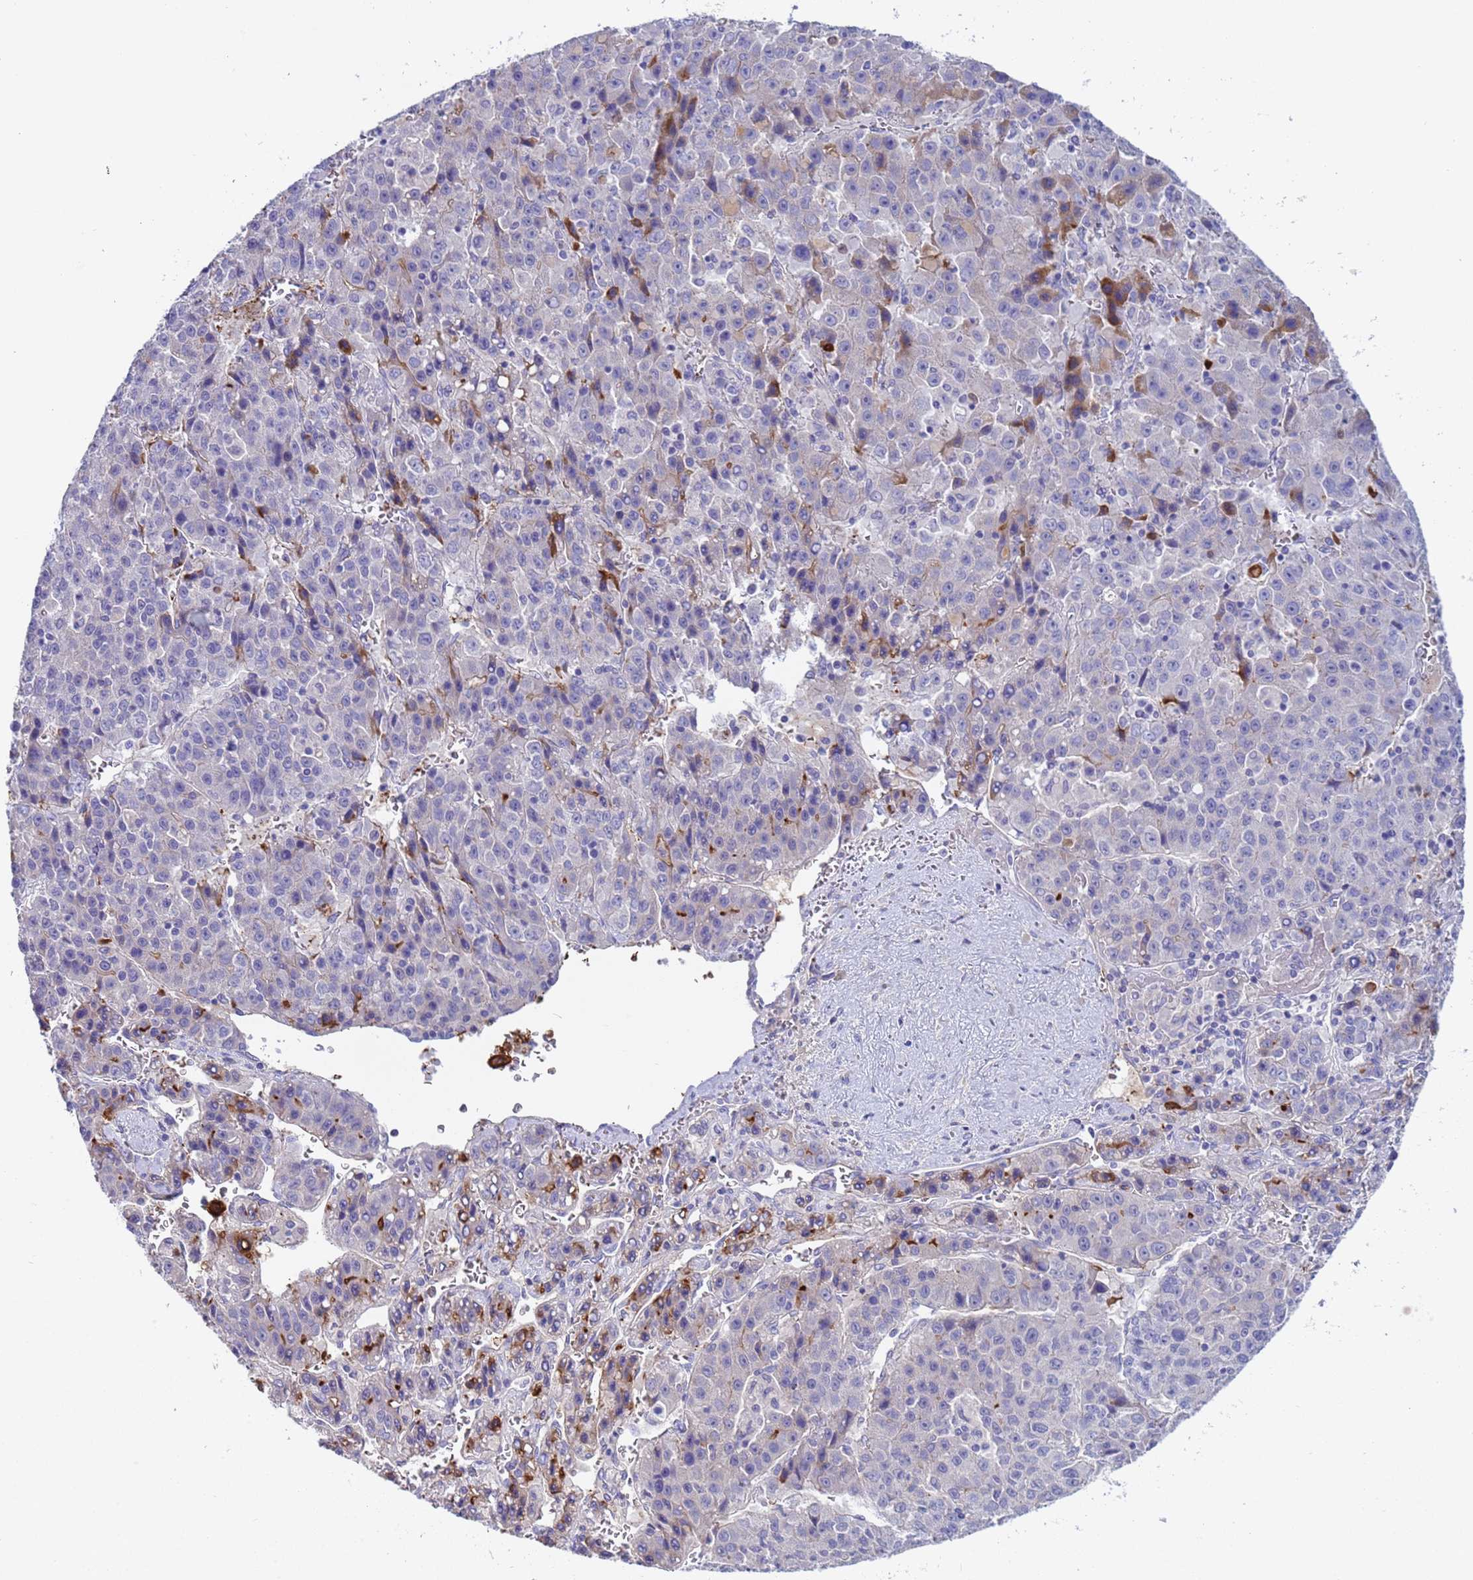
{"staining": {"intensity": "negative", "quantity": "none", "location": "none"}, "tissue": "liver cancer", "cell_type": "Tumor cells", "image_type": "cancer", "snomed": [{"axis": "morphology", "description": "Carcinoma, Hepatocellular, NOS"}, {"axis": "topography", "description": "Liver"}], "caption": "Human hepatocellular carcinoma (liver) stained for a protein using immunohistochemistry reveals no staining in tumor cells.", "gene": "C4orf46", "patient": {"sex": "female", "age": 53}}